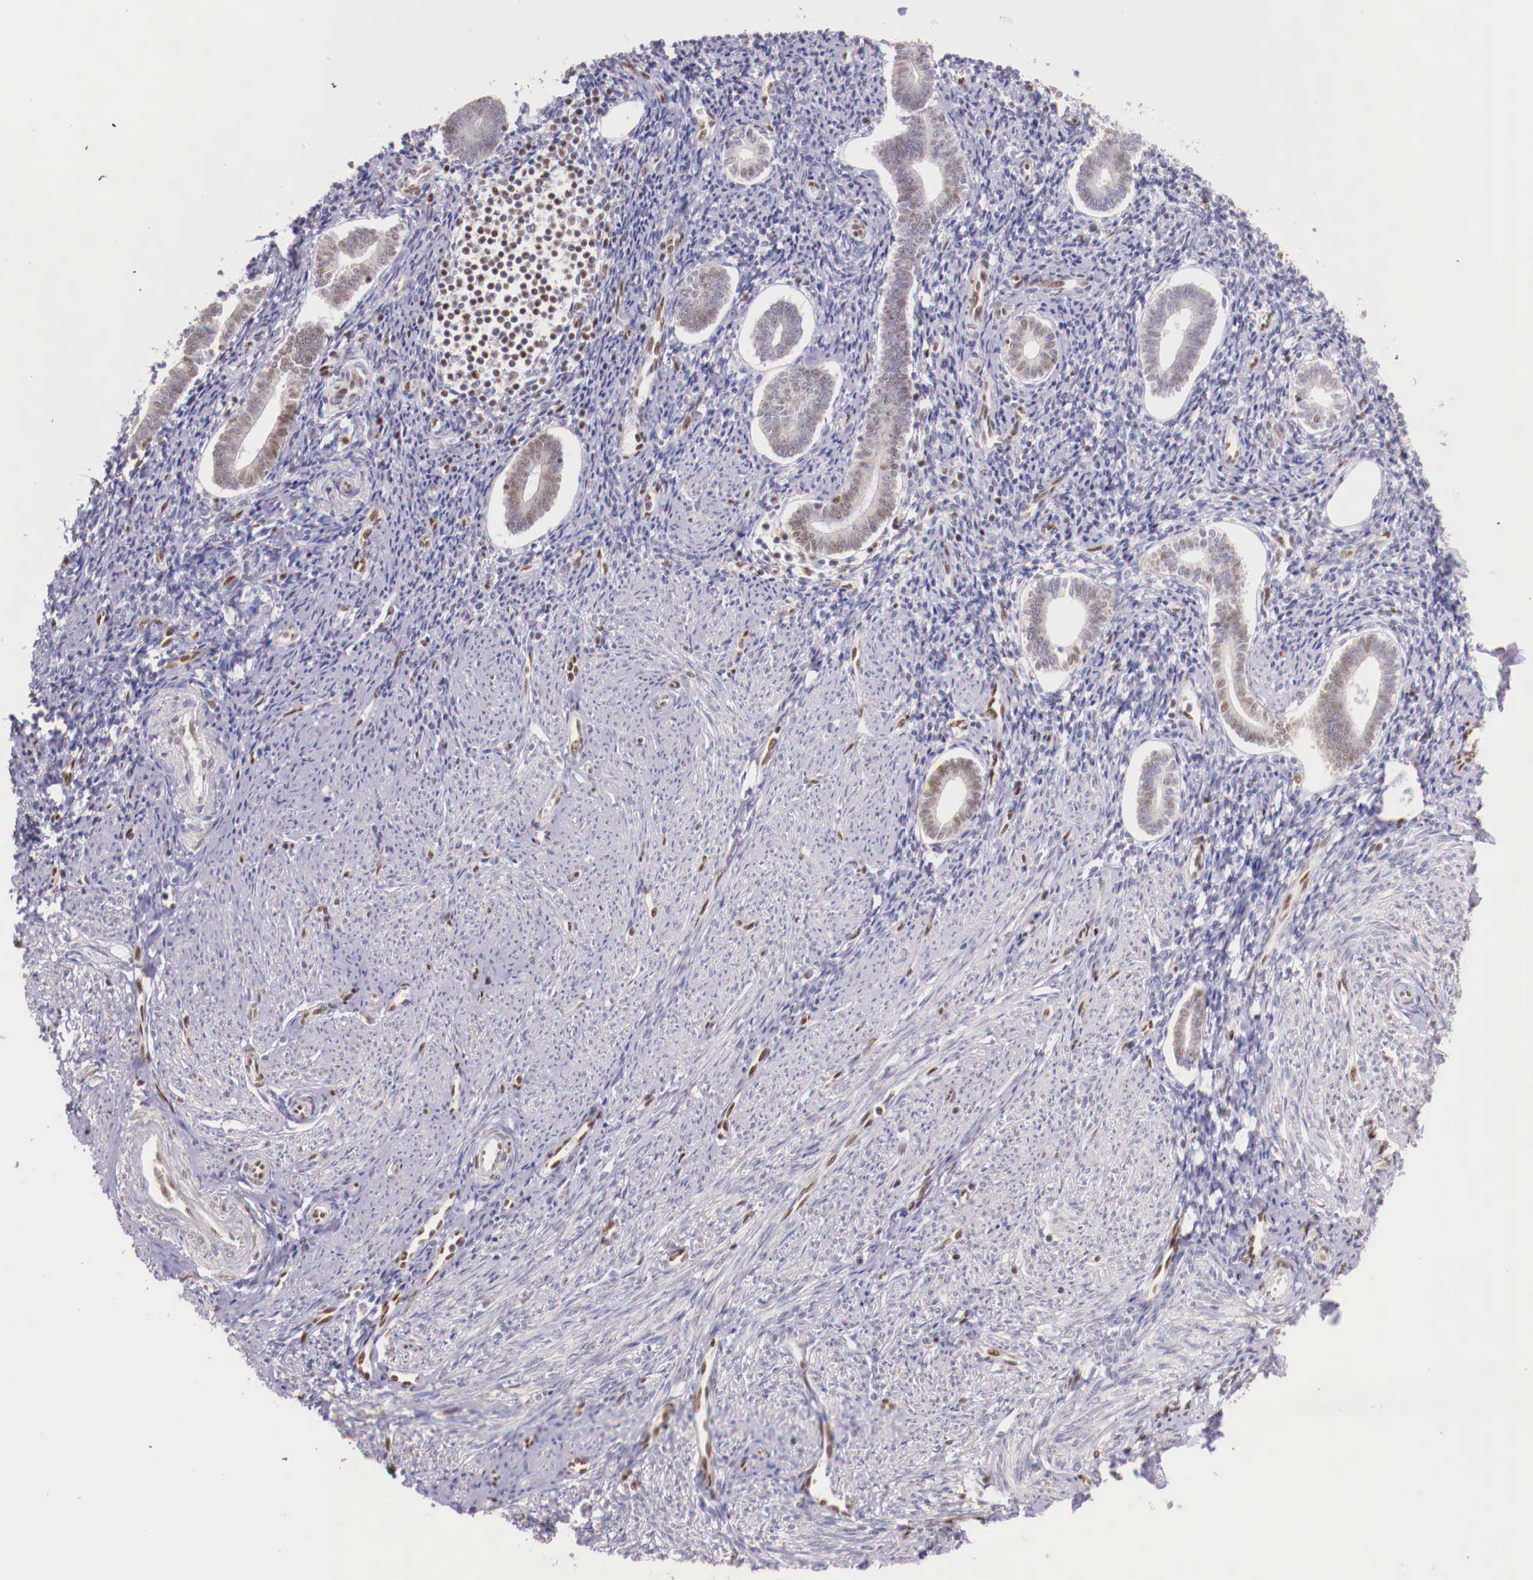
{"staining": {"intensity": "weak", "quantity": "<25%", "location": "nuclear"}, "tissue": "endometrium", "cell_type": "Cells in endometrial stroma", "image_type": "normal", "snomed": [{"axis": "morphology", "description": "Normal tissue, NOS"}, {"axis": "topography", "description": "Endometrium"}], "caption": "This is an immunohistochemistry (IHC) photomicrograph of normal endometrium. There is no expression in cells in endometrial stroma.", "gene": "SP1", "patient": {"sex": "female", "age": 52}}